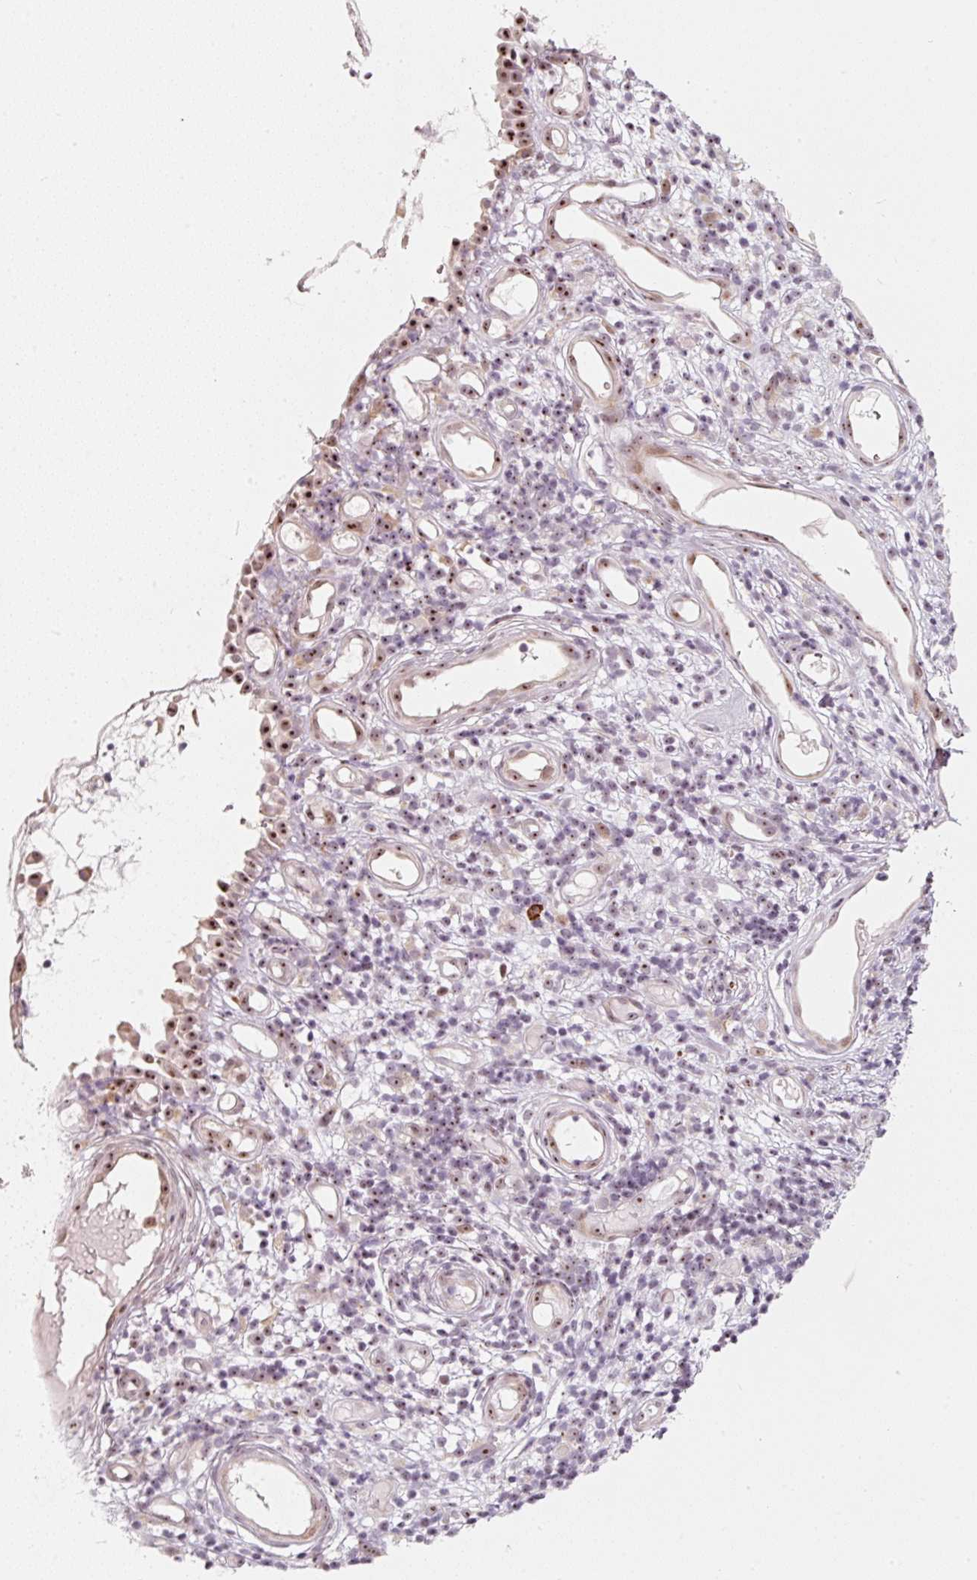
{"staining": {"intensity": "moderate", "quantity": ">75%", "location": "nuclear"}, "tissue": "nasopharynx", "cell_type": "Respiratory epithelial cells", "image_type": "normal", "snomed": [{"axis": "morphology", "description": "Normal tissue, NOS"}, {"axis": "morphology", "description": "Inflammation, NOS"}, {"axis": "topography", "description": "Nasopharynx"}], "caption": "A photomicrograph of human nasopharynx stained for a protein demonstrates moderate nuclear brown staining in respiratory epithelial cells.", "gene": "MXRA8", "patient": {"sex": "male", "age": 54}}